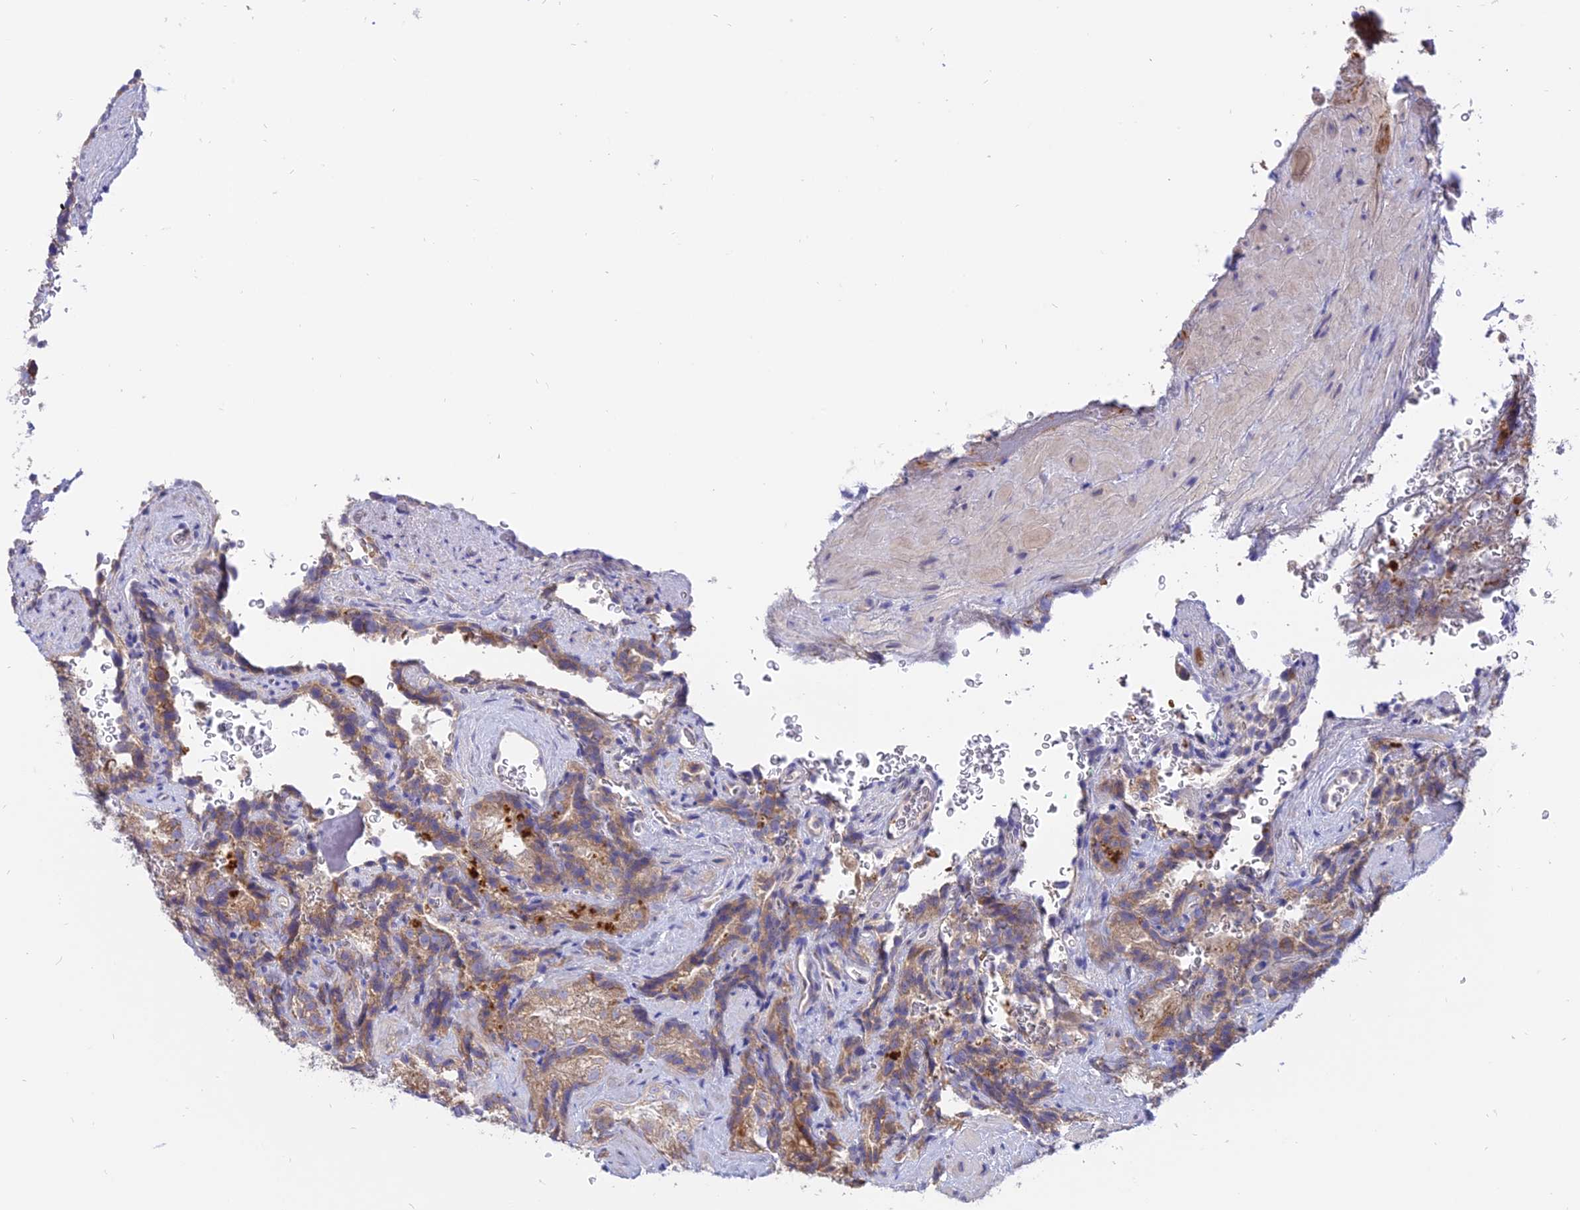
{"staining": {"intensity": "weak", "quantity": "25%-75%", "location": "cytoplasmic/membranous"}, "tissue": "seminal vesicle", "cell_type": "Glandular cells", "image_type": "normal", "snomed": [{"axis": "morphology", "description": "Normal tissue, NOS"}, {"axis": "topography", "description": "Seminal veicle"}], "caption": "This is an image of immunohistochemistry (IHC) staining of normal seminal vesicle, which shows weak positivity in the cytoplasmic/membranous of glandular cells.", "gene": "IL21R", "patient": {"sex": "male", "age": 58}}